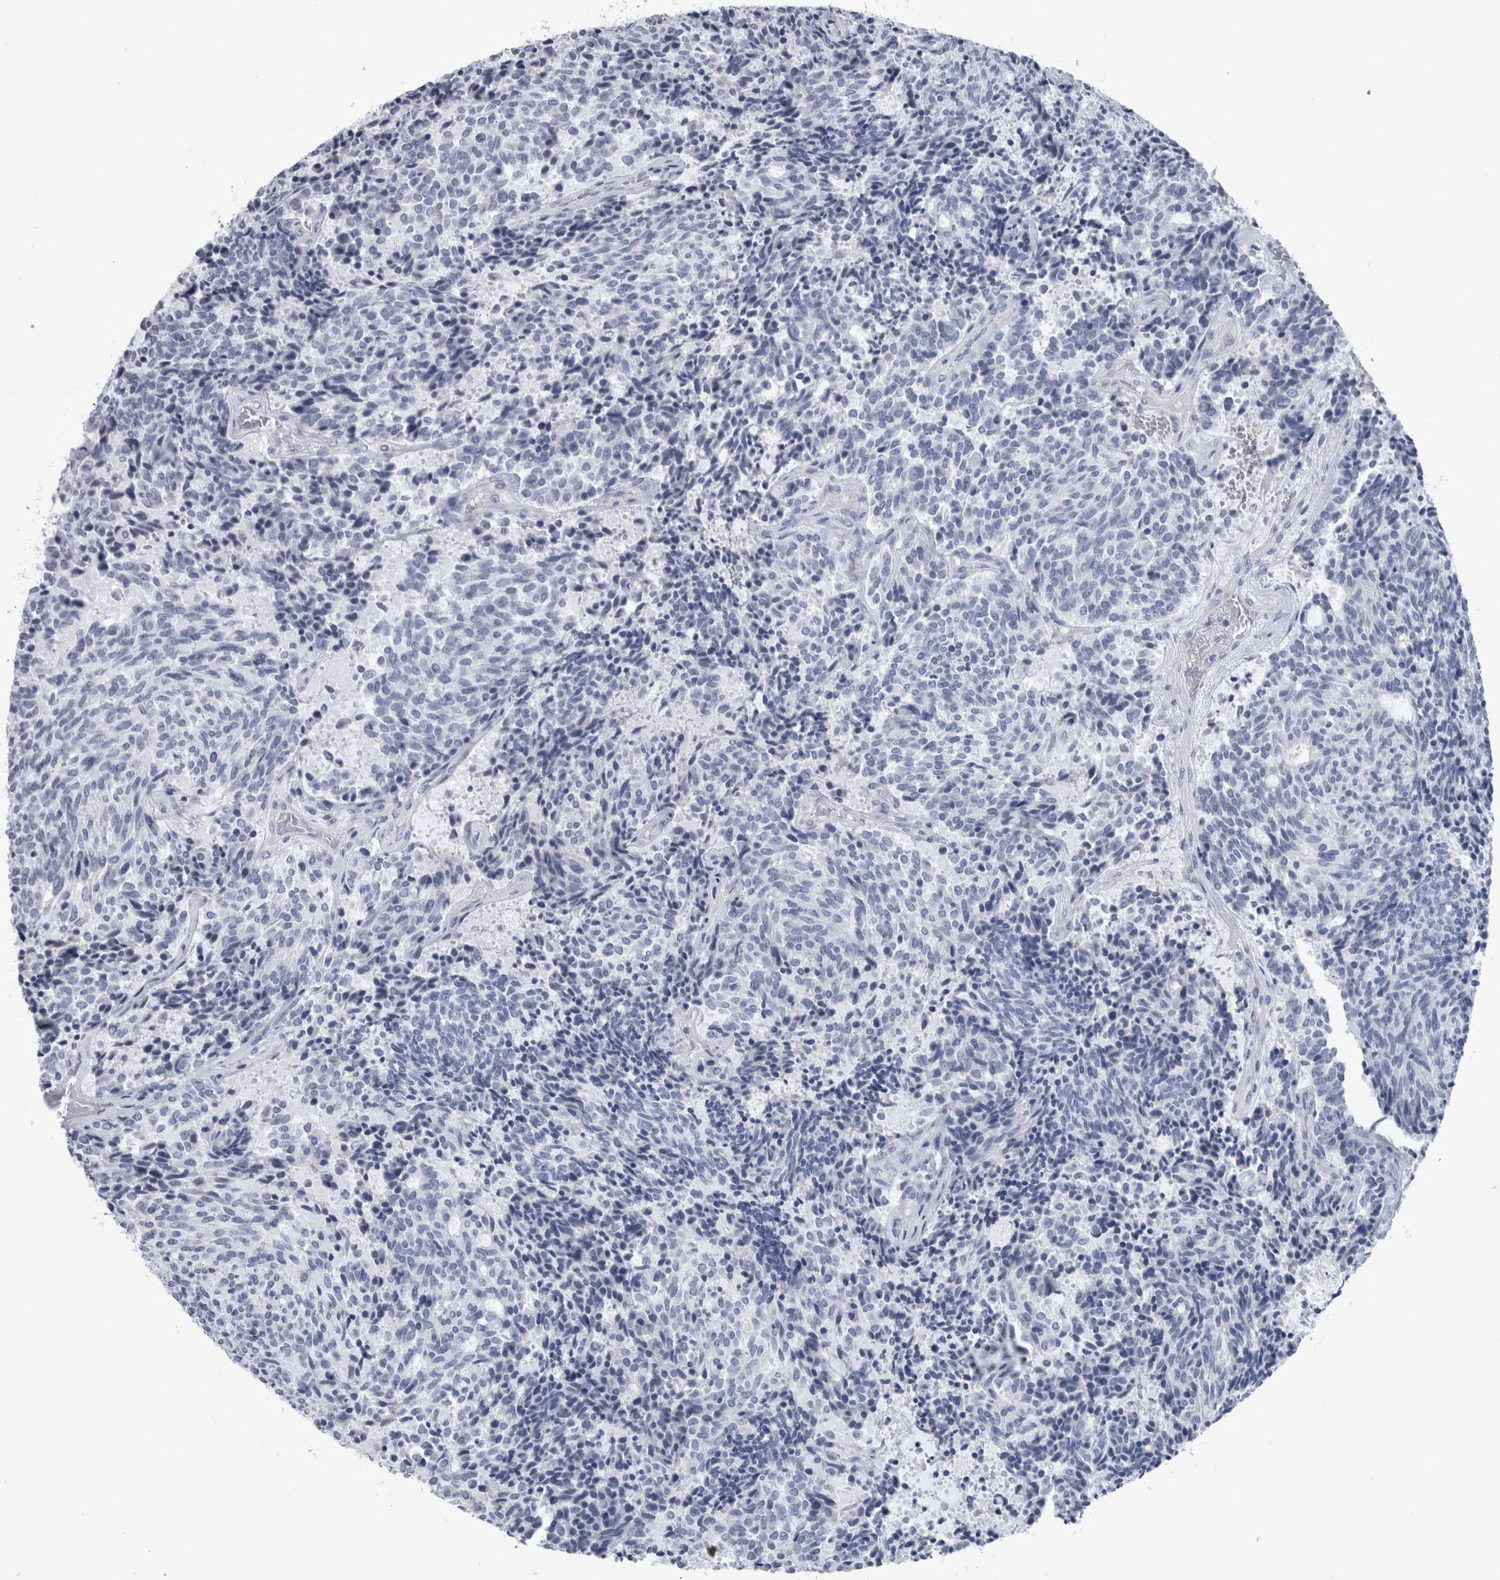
{"staining": {"intensity": "negative", "quantity": "none", "location": "none"}, "tissue": "carcinoid", "cell_type": "Tumor cells", "image_type": "cancer", "snomed": [{"axis": "morphology", "description": "Carcinoid, malignant, NOS"}, {"axis": "topography", "description": "Pancreas"}], "caption": "Carcinoid was stained to show a protein in brown. There is no significant positivity in tumor cells. (DAB immunohistochemistry visualized using brightfield microscopy, high magnification).", "gene": "PAX5", "patient": {"sex": "female", "age": 54}}